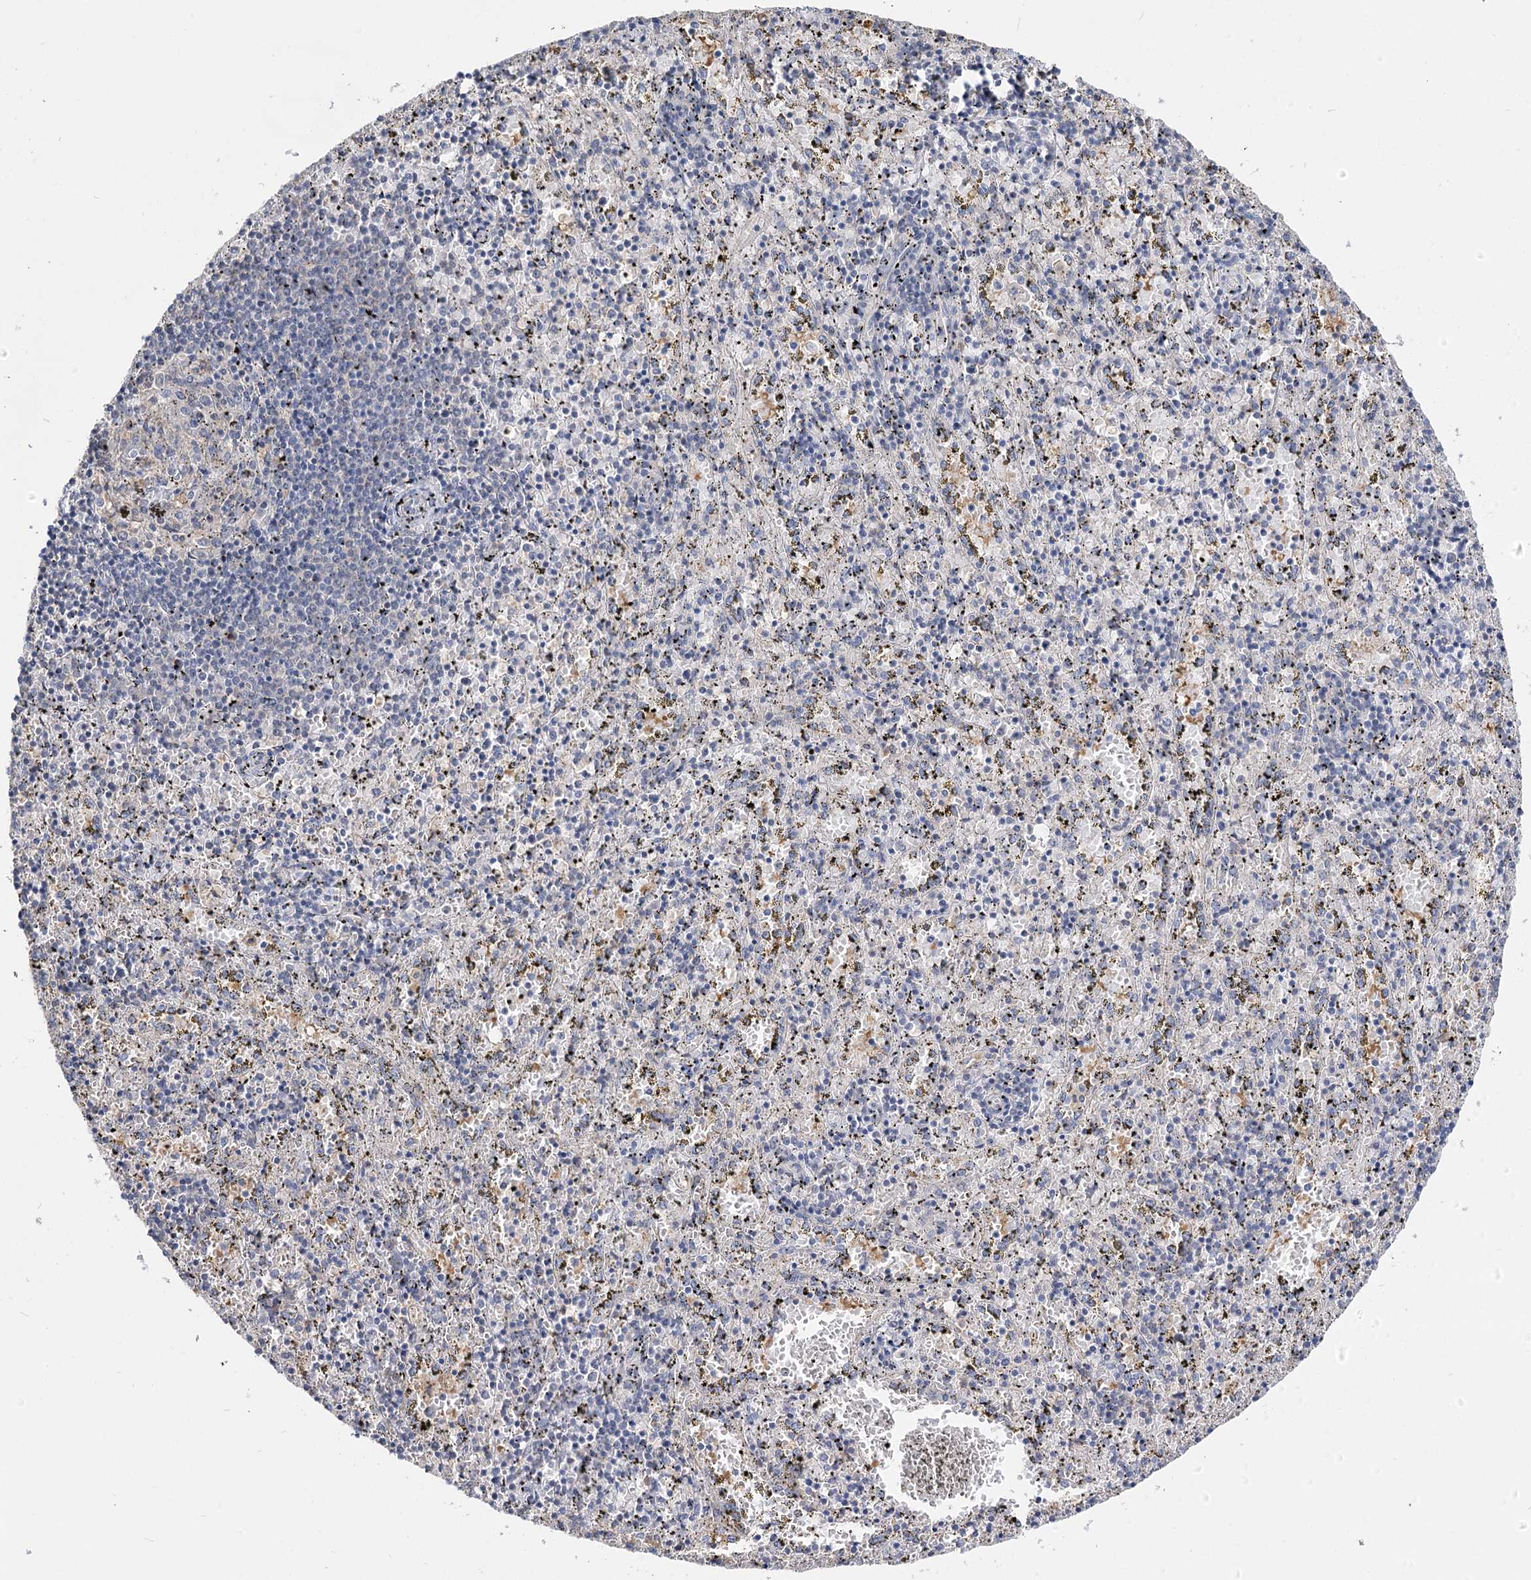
{"staining": {"intensity": "negative", "quantity": "none", "location": "none"}, "tissue": "spleen", "cell_type": "Cells in red pulp", "image_type": "normal", "snomed": [{"axis": "morphology", "description": "Normal tissue, NOS"}, {"axis": "topography", "description": "Spleen"}], "caption": "A micrograph of human spleen is negative for staining in cells in red pulp.", "gene": "UGP2", "patient": {"sex": "male", "age": 11}}